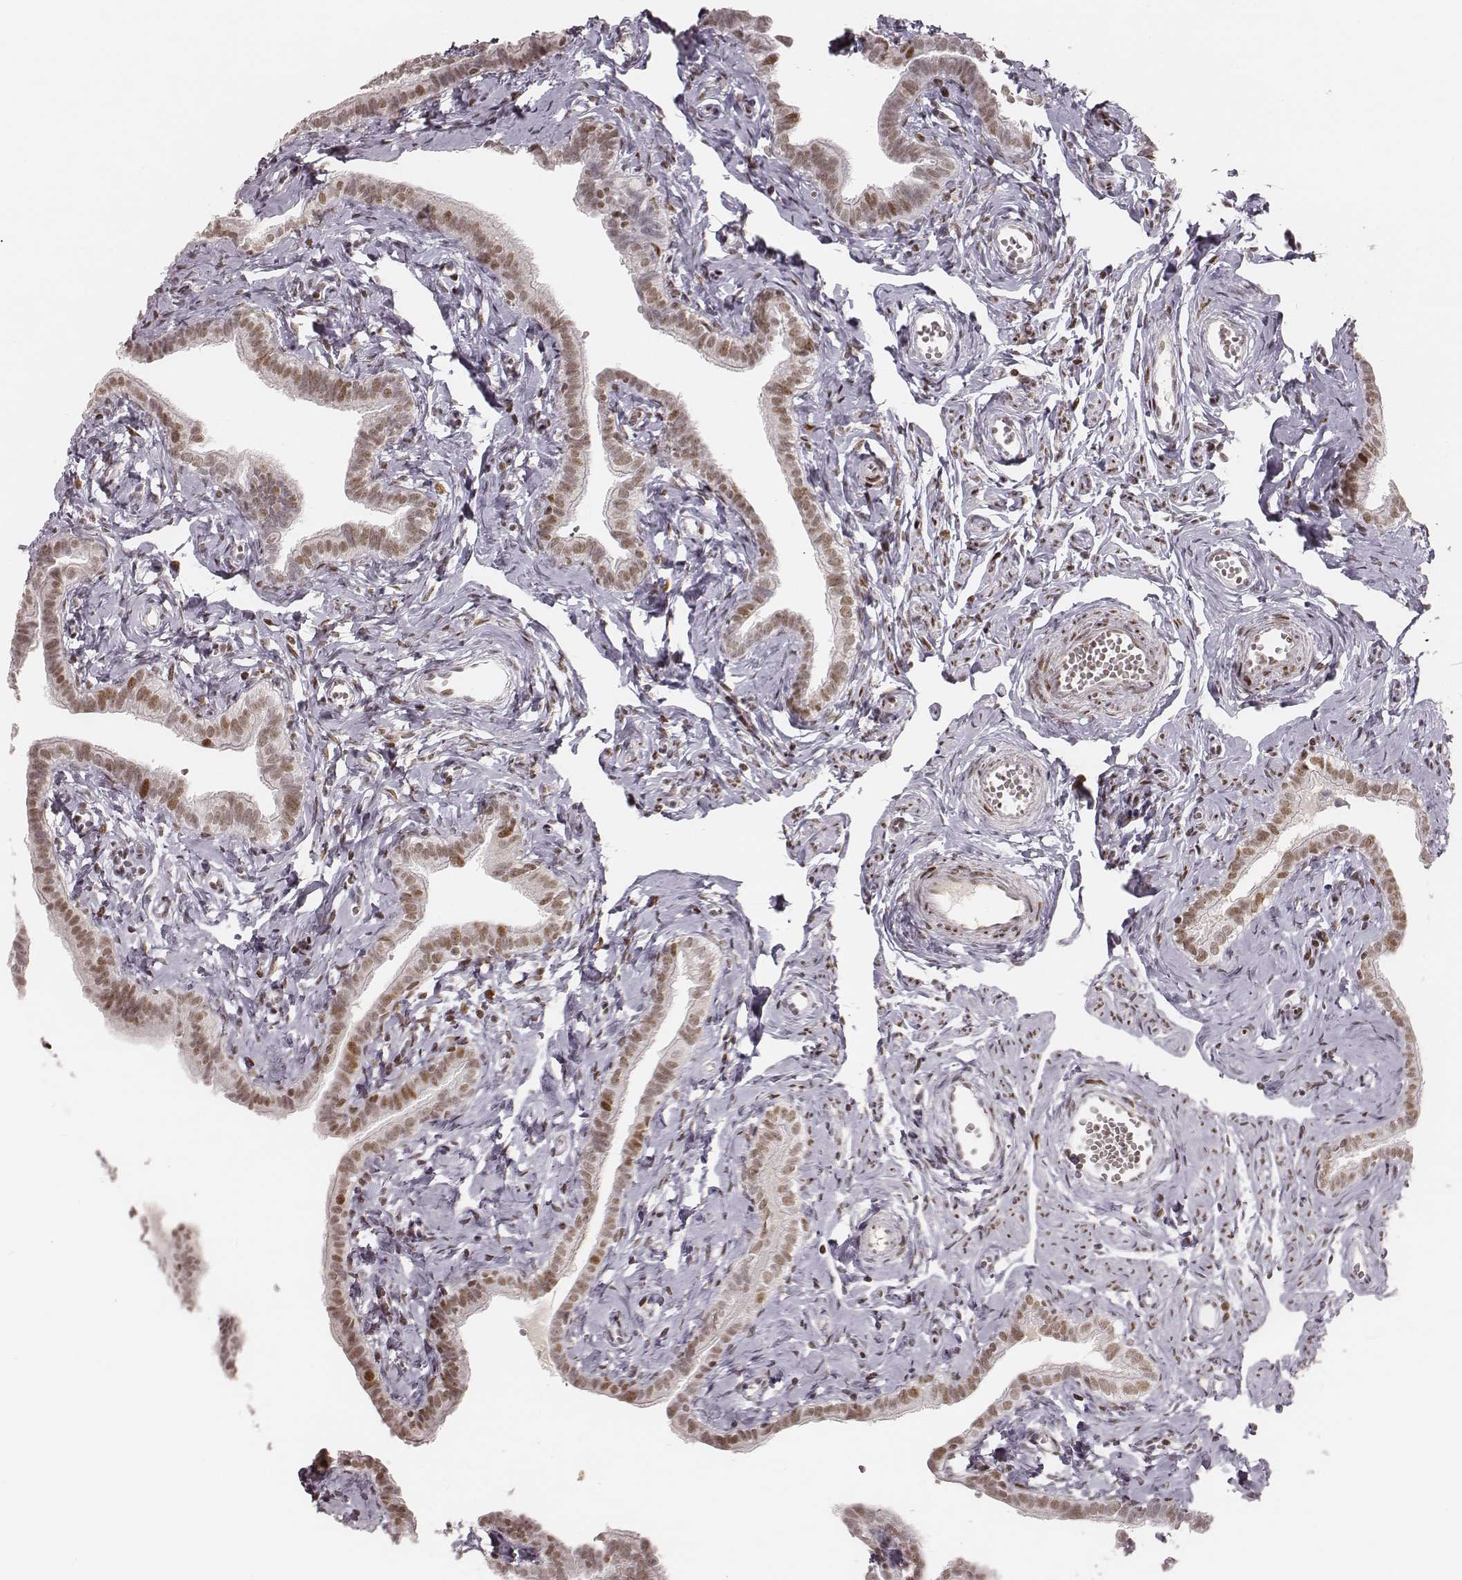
{"staining": {"intensity": "moderate", "quantity": ">75%", "location": "nuclear"}, "tissue": "fallopian tube", "cell_type": "Glandular cells", "image_type": "normal", "snomed": [{"axis": "morphology", "description": "Normal tissue, NOS"}, {"axis": "topography", "description": "Fallopian tube"}], "caption": "This image demonstrates unremarkable fallopian tube stained with immunohistochemistry to label a protein in brown. The nuclear of glandular cells show moderate positivity for the protein. Nuclei are counter-stained blue.", "gene": "HNRNPC", "patient": {"sex": "female", "age": 41}}